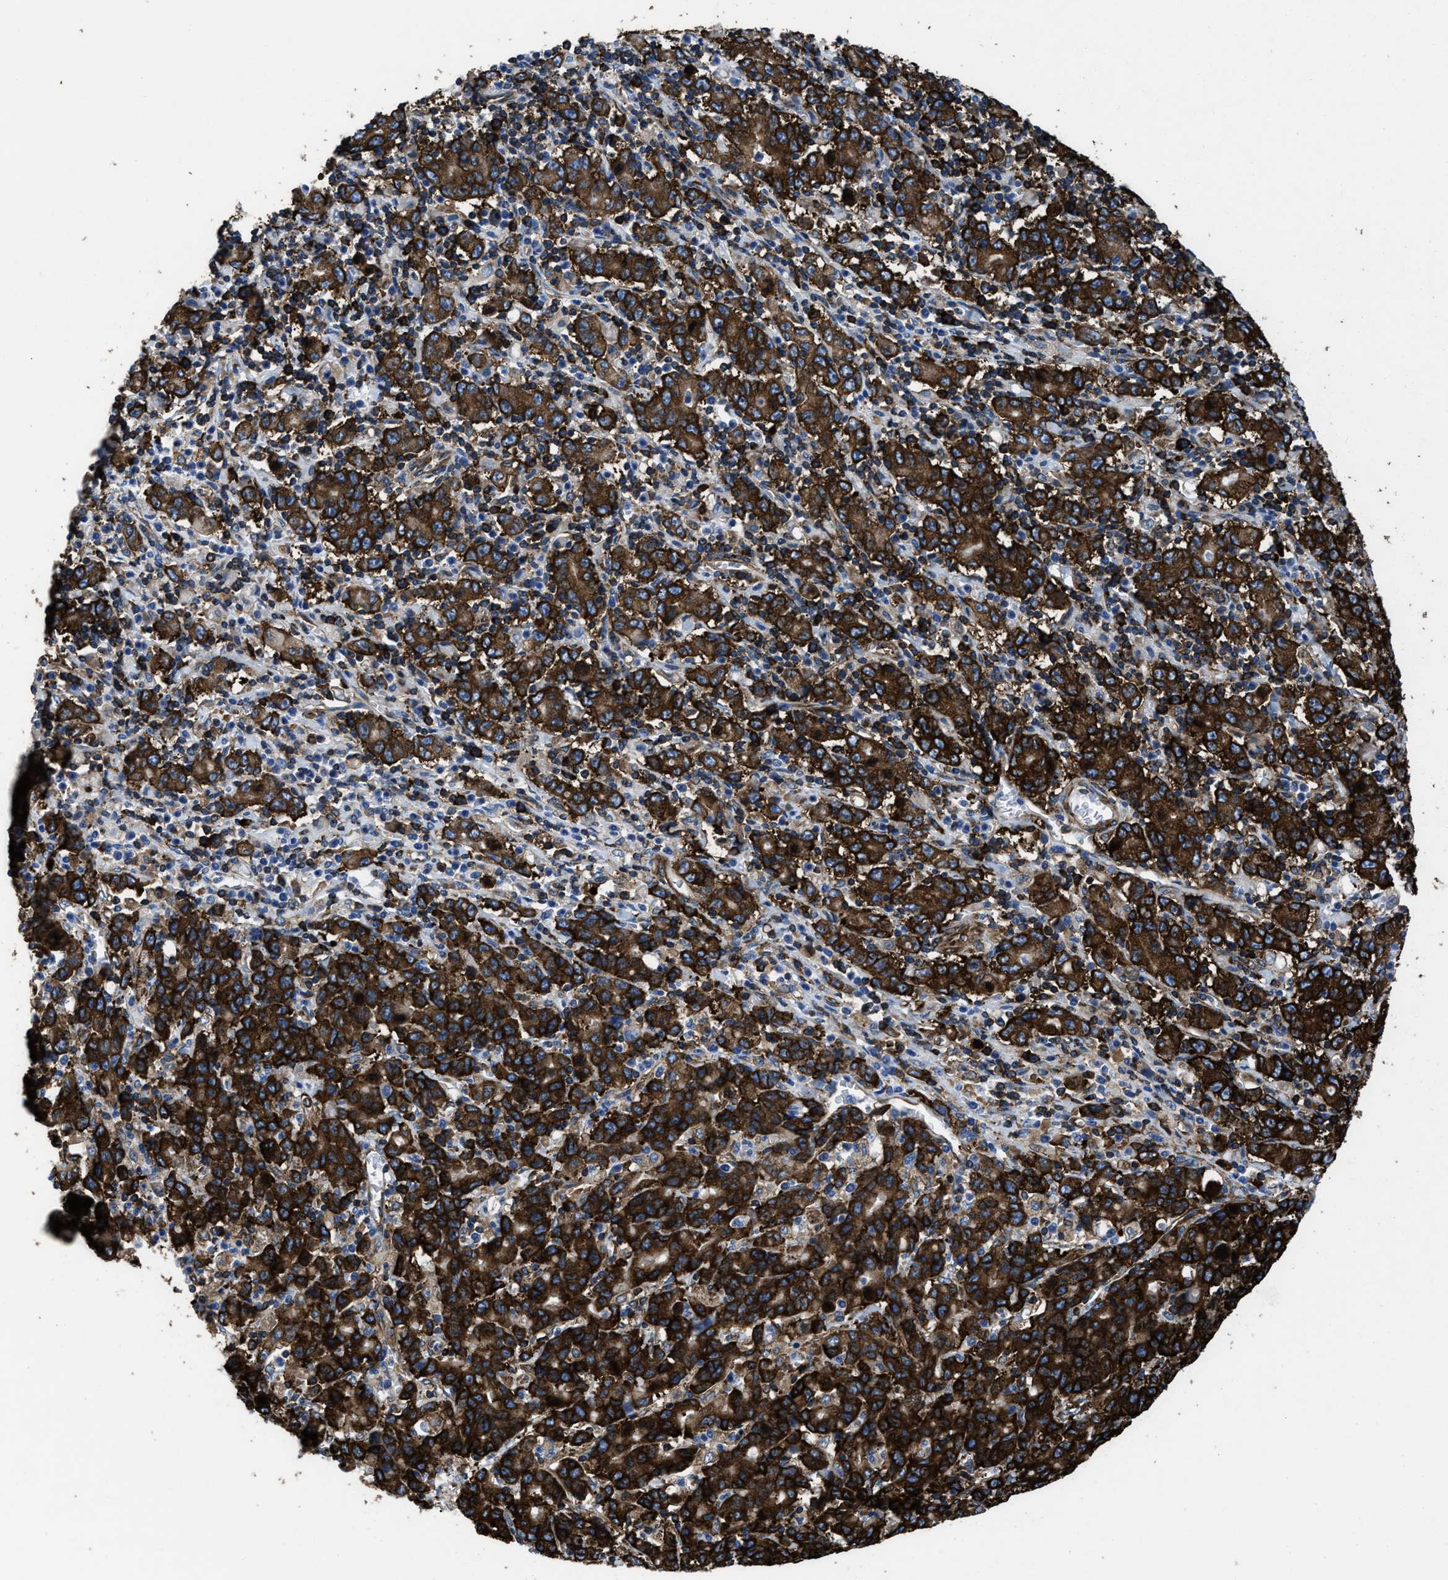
{"staining": {"intensity": "strong", "quantity": ">75%", "location": "cytoplasmic/membranous"}, "tissue": "stomach cancer", "cell_type": "Tumor cells", "image_type": "cancer", "snomed": [{"axis": "morphology", "description": "Adenocarcinoma, NOS"}, {"axis": "topography", "description": "Stomach, upper"}], "caption": "High-magnification brightfield microscopy of stomach cancer stained with DAB (brown) and counterstained with hematoxylin (blue). tumor cells exhibit strong cytoplasmic/membranous positivity is present in about>75% of cells. The staining was performed using DAB to visualize the protein expression in brown, while the nuclei were stained in blue with hematoxylin (Magnification: 20x).", "gene": "CAPRIN1", "patient": {"sex": "male", "age": 69}}